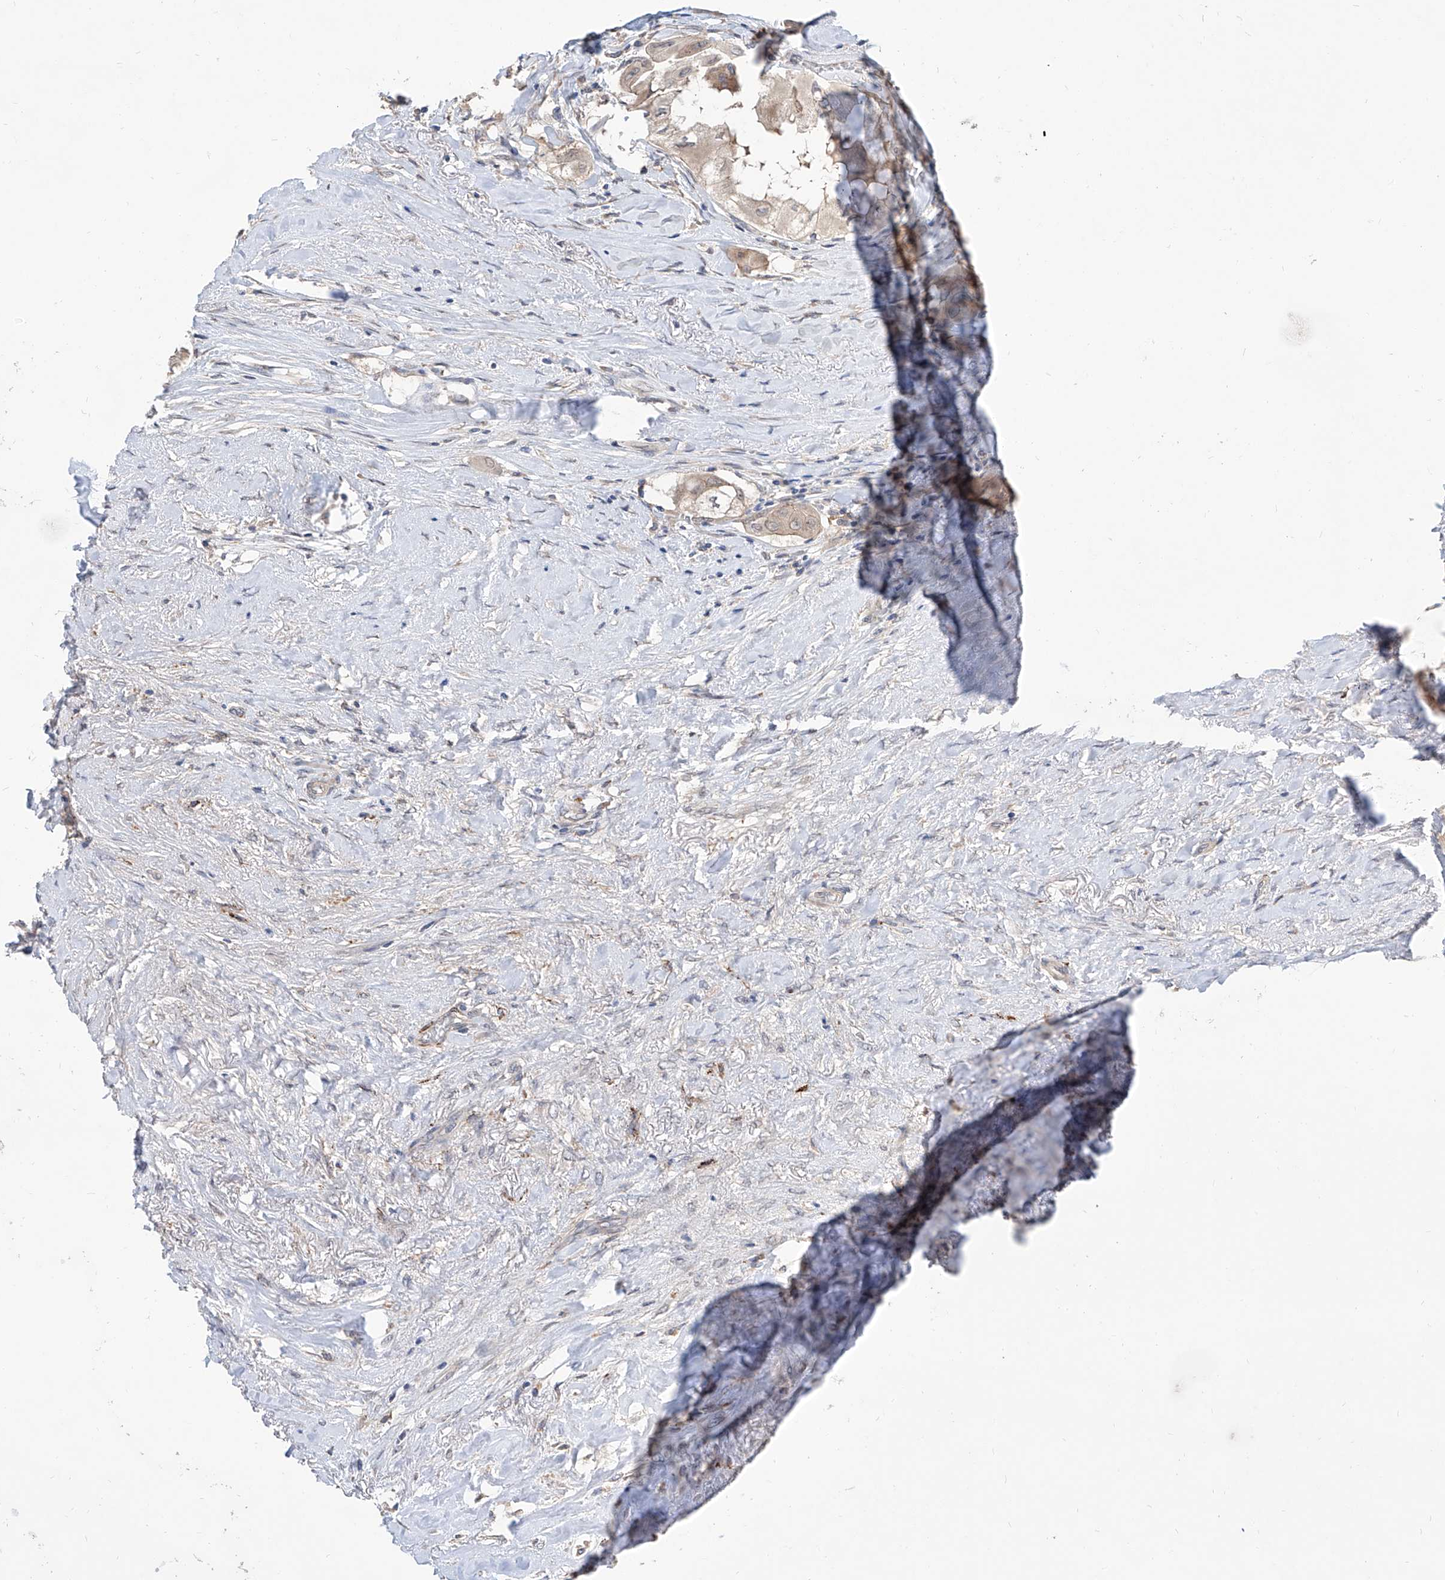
{"staining": {"intensity": "negative", "quantity": "none", "location": "none"}, "tissue": "thyroid cancer", "cell_type": "Tumor cells", "image_type": "cancer", "snomed": [{"axis": "morphology", "description": "Papillary adenocarcinoma, NOS"}, {"axis": "topography", "description": "Thyroid gland"}], "caption": "Immunohistochemistry photomicrograph of neoplastic tissue: human thyroid cancer (papillary adenocarcinoma) stained with DAB (3,3'-diaminobenzidine) reveals no significant protein positivity in tumor cells.", "gene": "MAGEE2", "patient": {"sex": "female", "age": 59}}